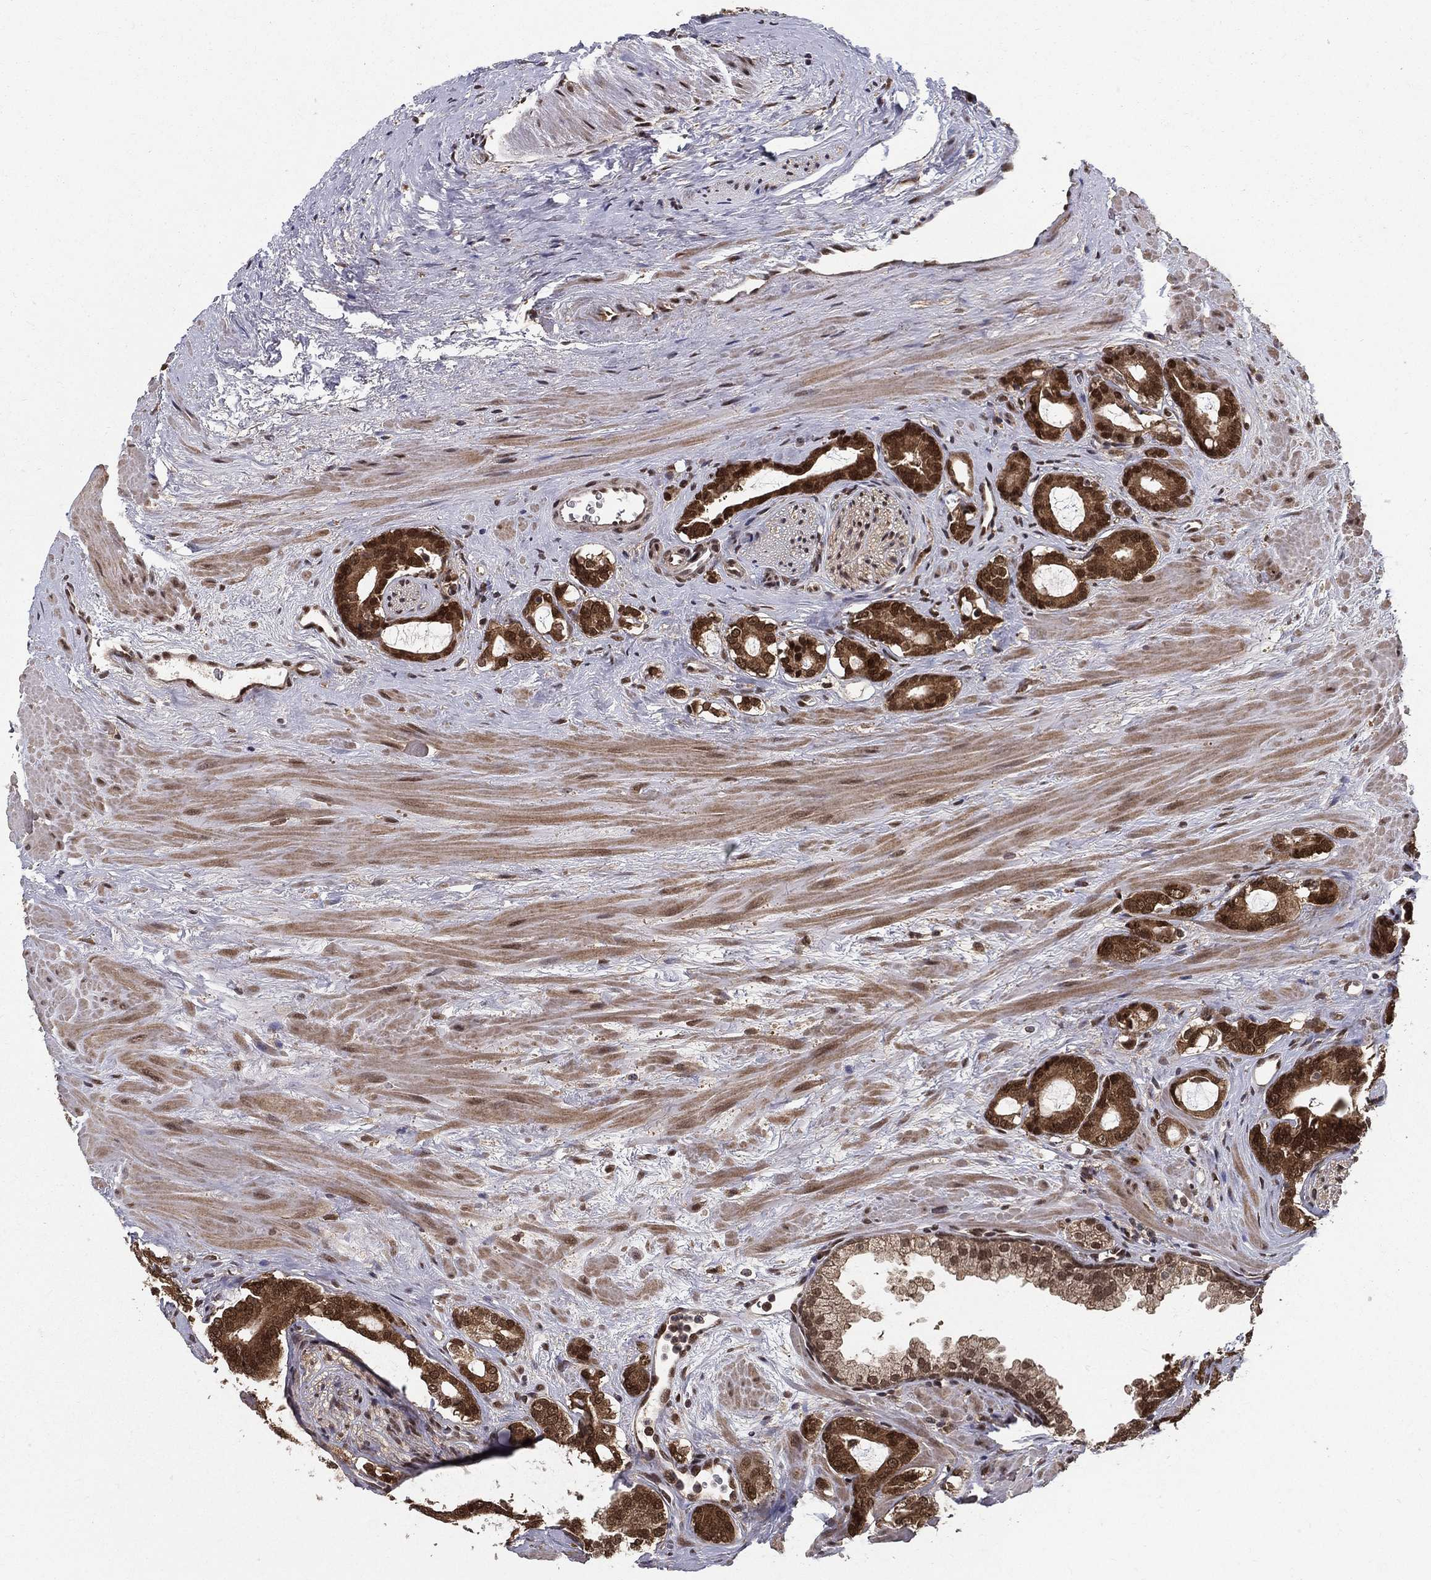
{"staining": {"intensity": "strong", "quantity": "25%-75%", "location": "cytoplasmic/membranous,nuclear"}, "tissue": "prostate cancer", "cell_type": "Tumor cells", "image_type": "cancer", "snomed": [{"axis": "morphology", "description": "Adenocarcinoma, NOS"}, {"axis": "topography", "description": "Prostate"}], "caption": "Protein analysis of prostate cancer (adenocarcinoma) tissue reveals strong cytoplasmic/membranous and nuclear staining in about 25%-75% of tumor cells.", "gene": "CARM1", "patient": {"sex": "male", "age": 55}}